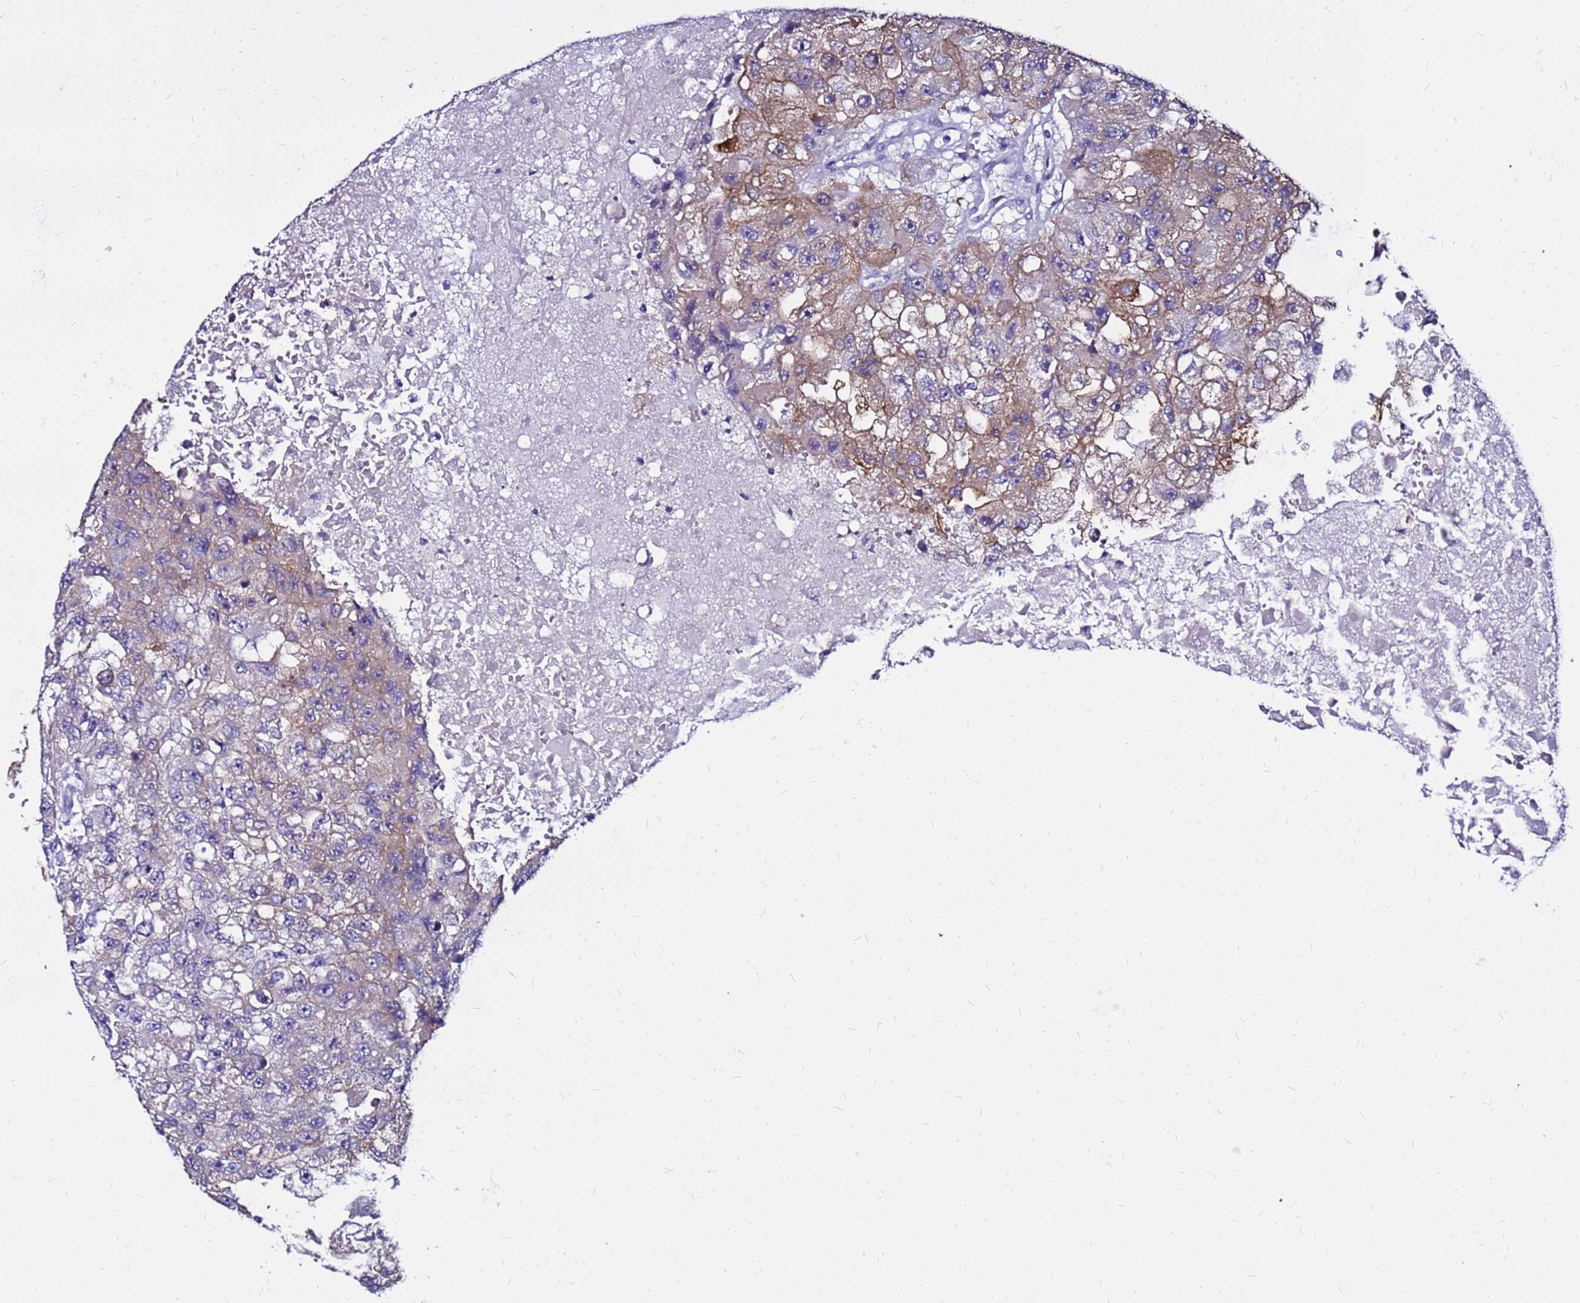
{"staining": {"intensity": "moderate", "quantity": "<25%", "location": "cytoplasmic/membranous"}, "tissue": "renal cancer", "cell_type": "Tumor cells", "image_type": "cancer", "snomed": [{"axis": "morphology", "description": "Adenocarcinoma, NOS"}, {"axis": "topography", "description": "Kidney"}], "caption": "Adenocarcinoma (renal) stained for a protein exhibits moderate cytoplasmic/membranous positivity in tumor cells.", "gene": "ARHGEF5", "patient": {"sex": "male", "age": 63}}